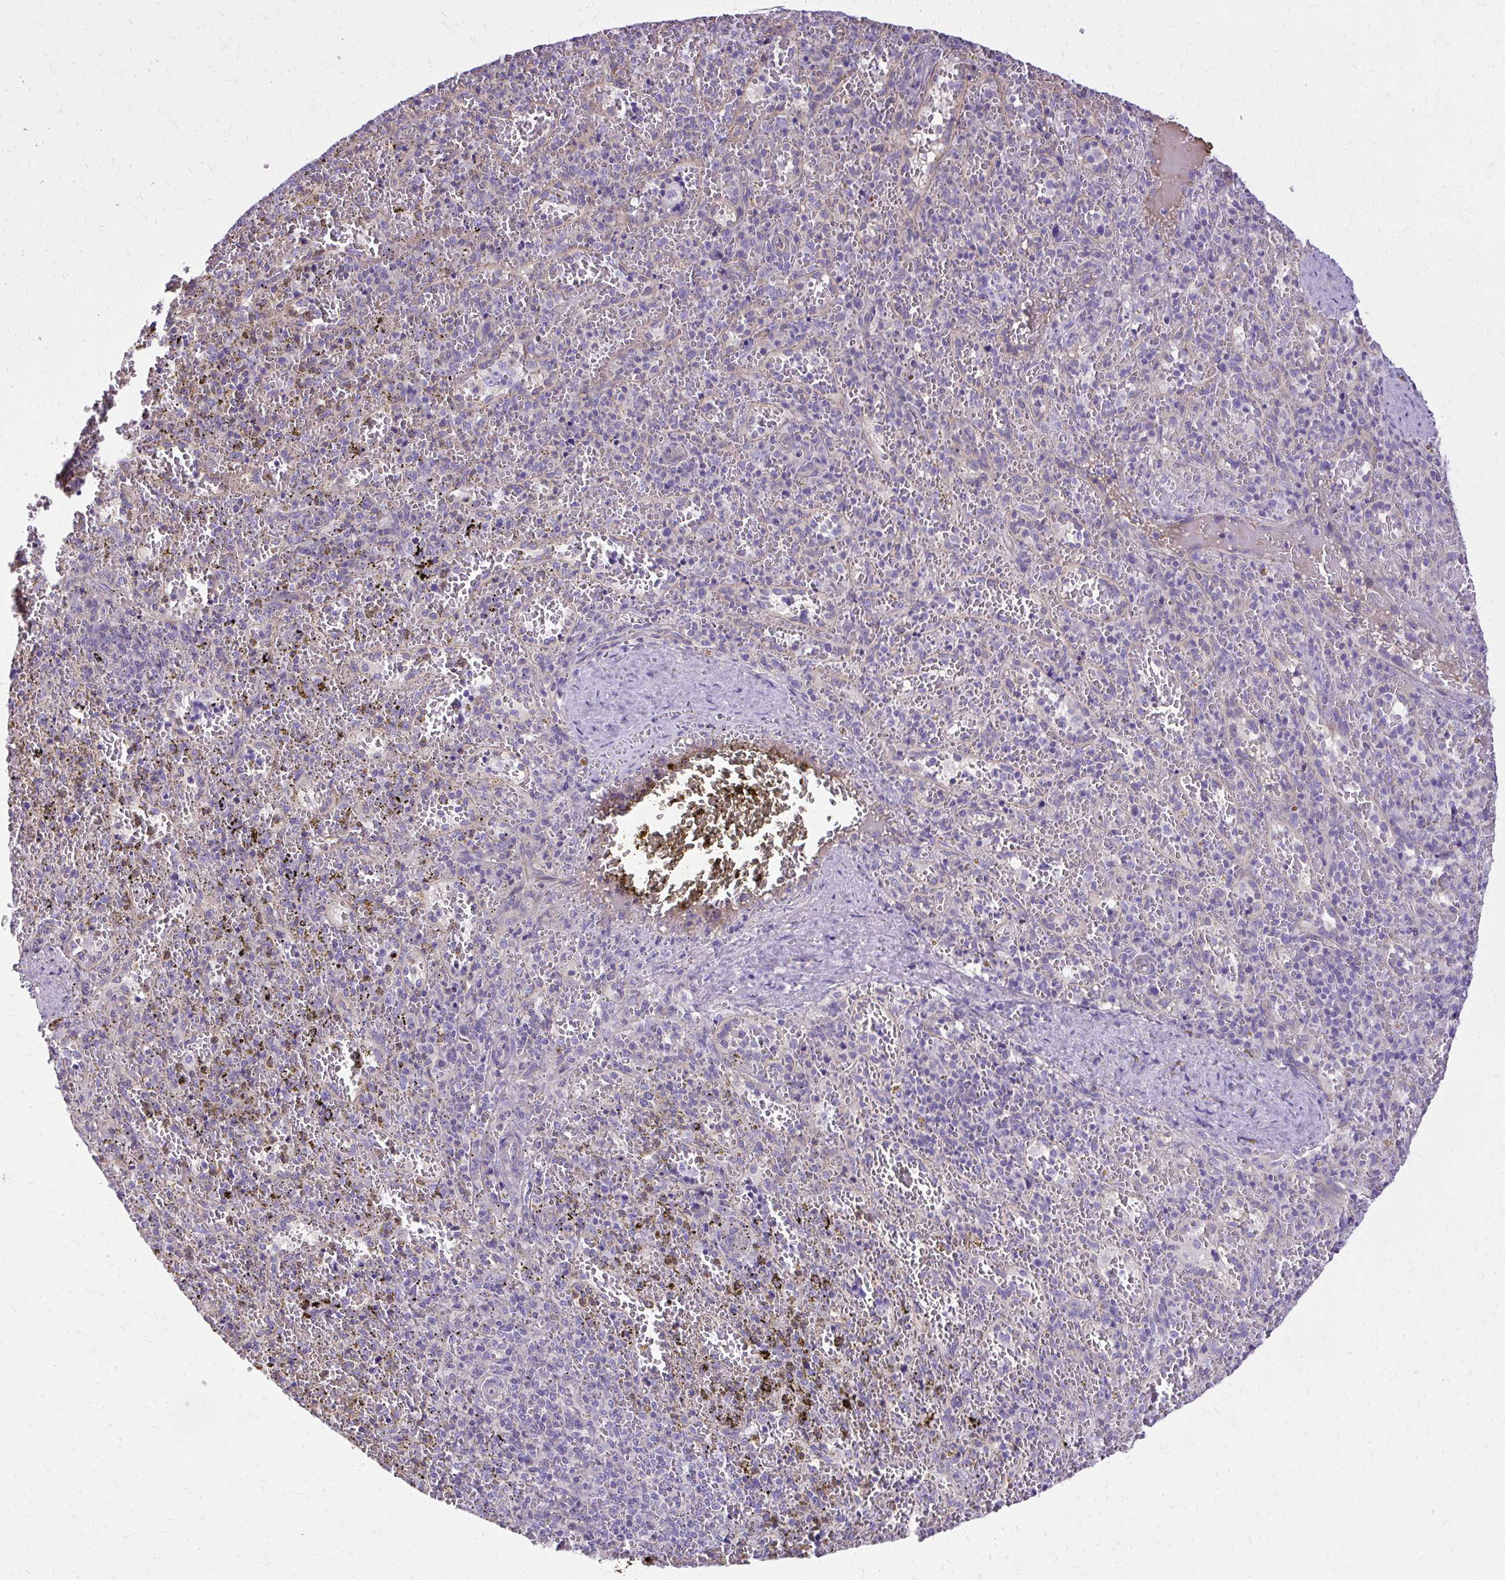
{"staining": {"intensity": "negative", "quantity": "none", "location": "none"}, "tissue": "spleen", "cell_type": "Cells in red pulp", "image_type": "normal", "snomed": [{"axis": "morphology", "description": "Normal tissue, NOS"}, {"axis": "topography", "description": "Spleen"}], "caption": "This is a micrograph of immunohistochemistry (IHC) staining of normal spleen, which shows no expression in cells in red pulp.", "gene": "RUNDC3B", "patient": {"sex": "female", "age": 50}}